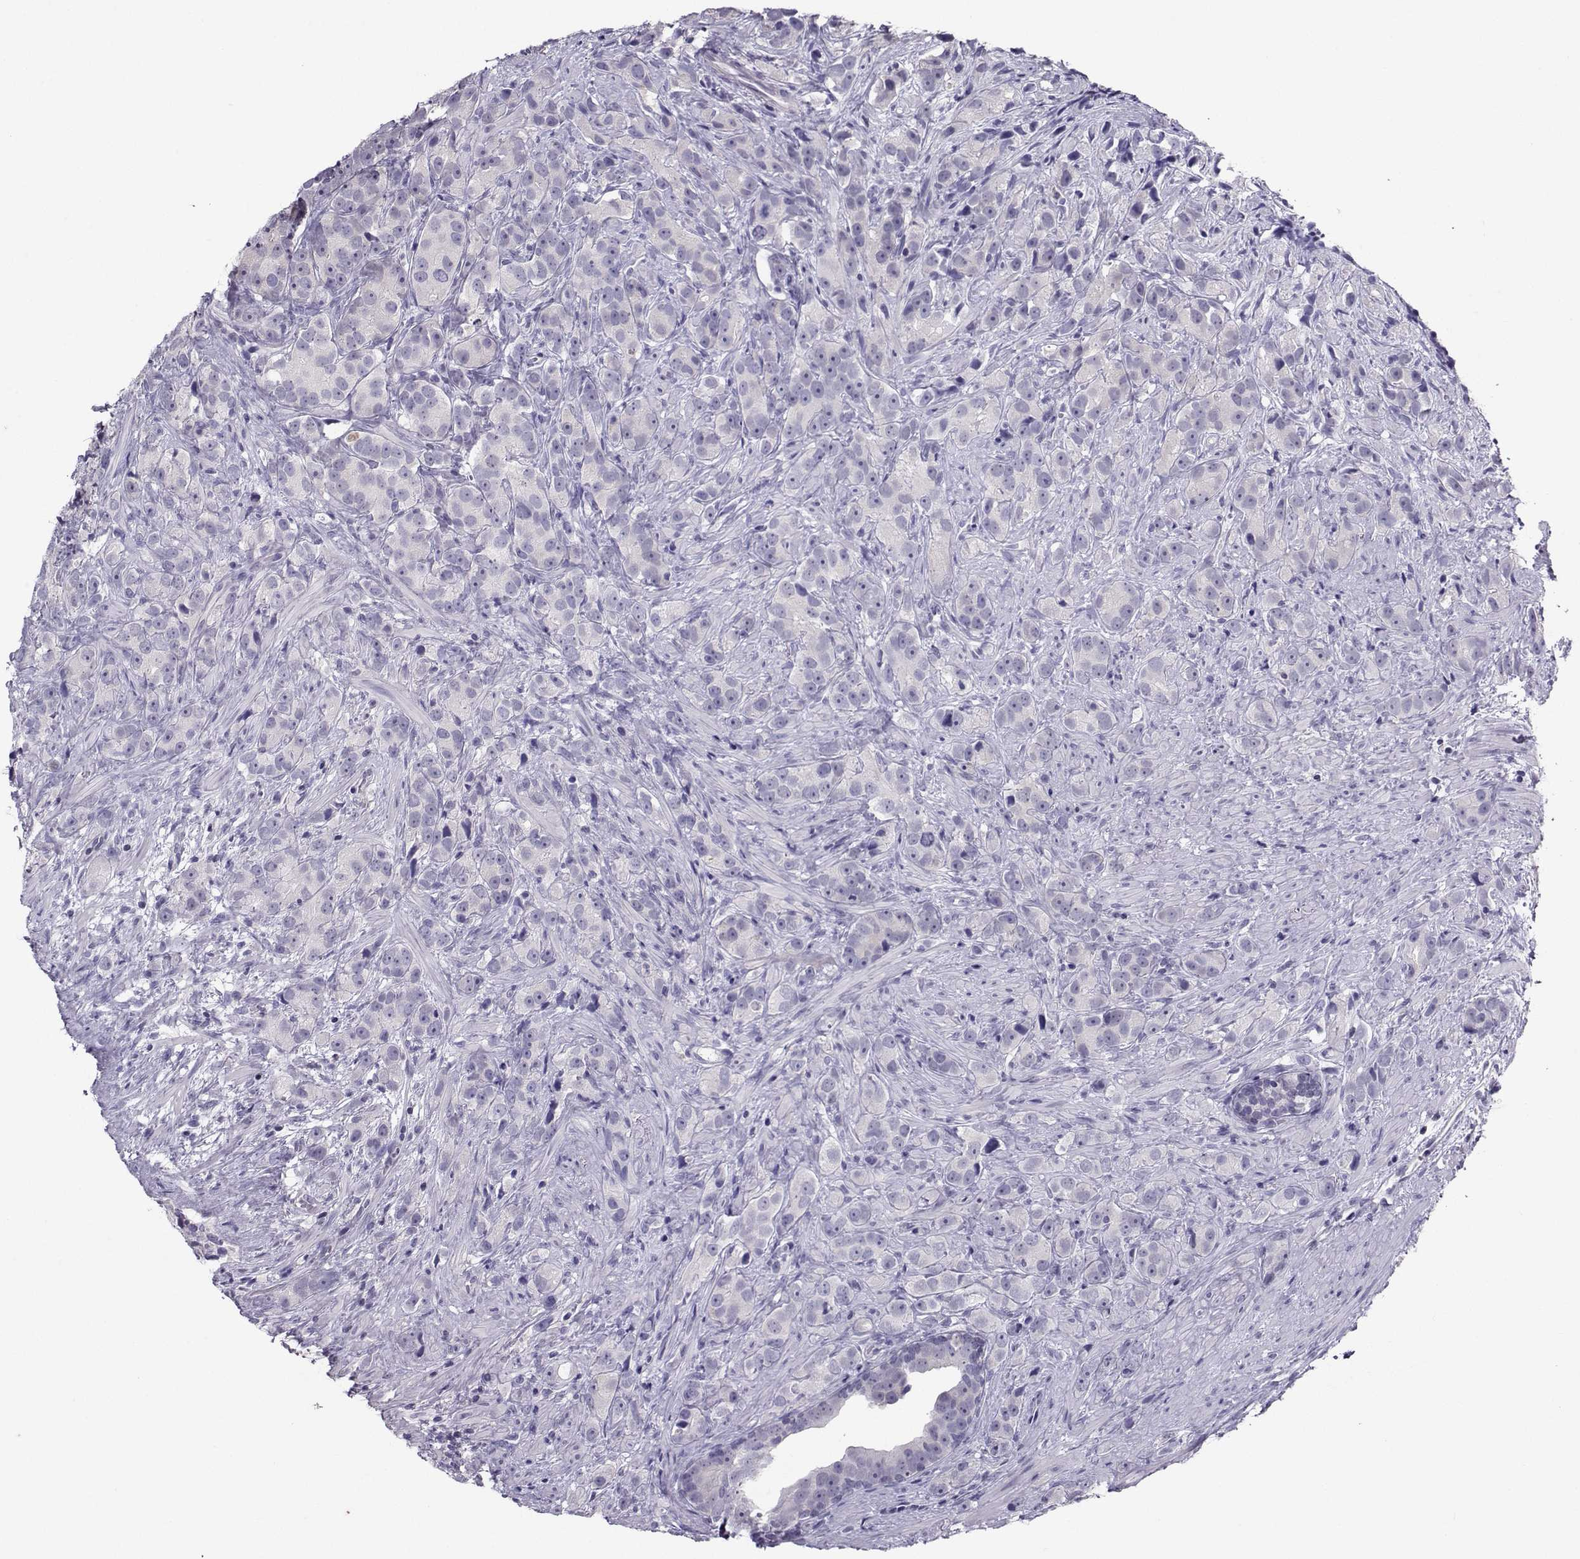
{"staining": {"intensity": "negative", "quantity": "none", "location": "none"}, "tissue": "prostate cancer", "cell_type": "Tumor cells", "image_type": "cancer", "snomed": [{"axis": "morphology", "description": "Adenocarcinoma, High grade"}, {"axis": "topography", "description": "Prostate"}], "caption": "This is an immunohistochemistry histopathology image of human prostate cancer. There is no expression in tumor cells.", "gene": "PGK1", "patient": {"sex": "male", "age": 90}}